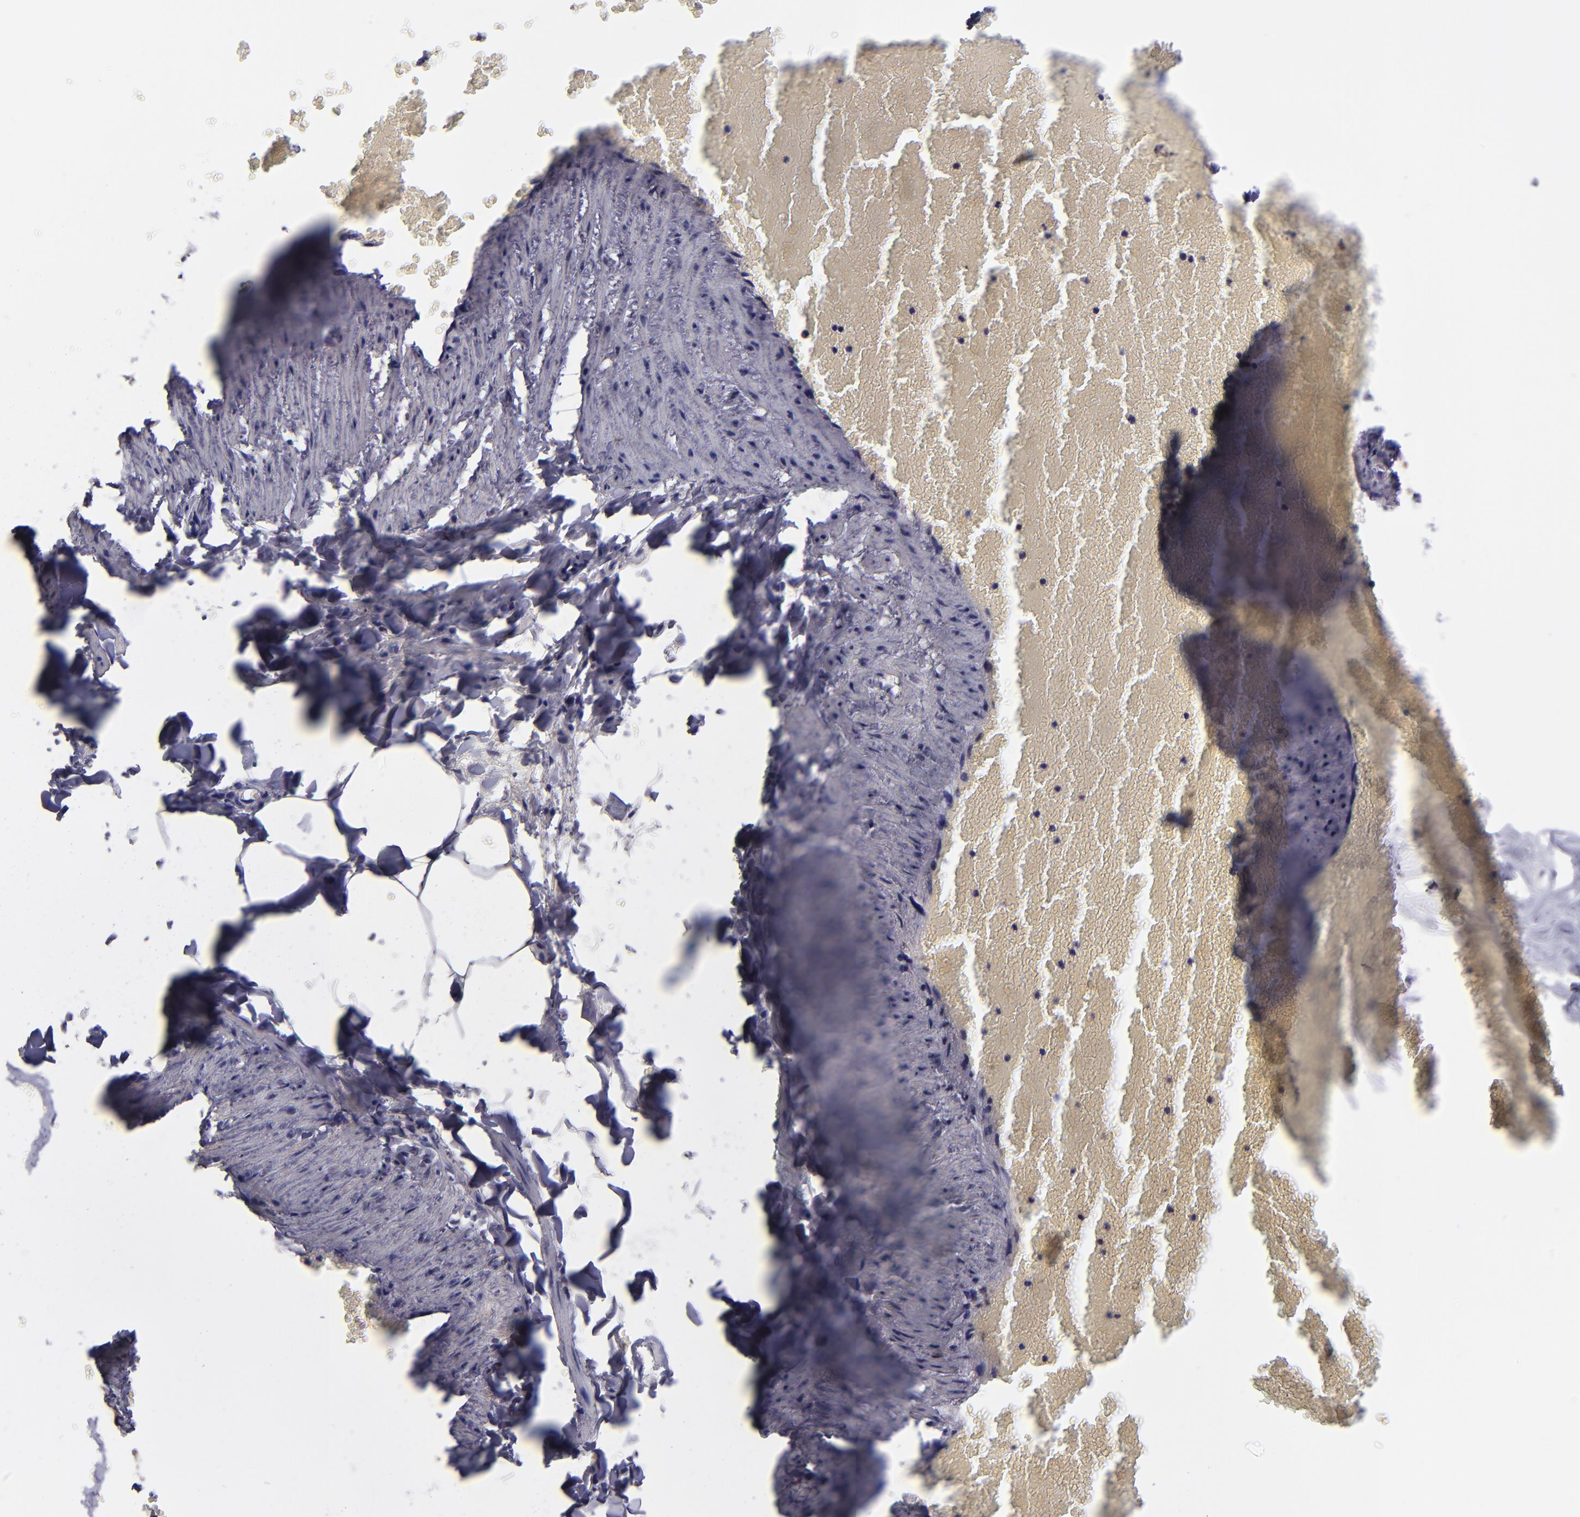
{"staining": {"intensity": "negative", "quantity": "none", "location": "none"}, "tissue": "adipose tissue", "cell_type": "Adipocytes", "image_type": "normal", "snomed": [{"axis": "morphology", "description": "Normal tissue, NOS"}, {"axis": "topography", "description": "Vascular tissue"}], "caption": "High power microscopy photomicrograph of an immunohistochemistry (IHC) histopathology image of normal adipose tissue, revealing no significant expression in adipocytes.", "gene": "CARS1", "patient": {"sex": "male", "age": 41}}